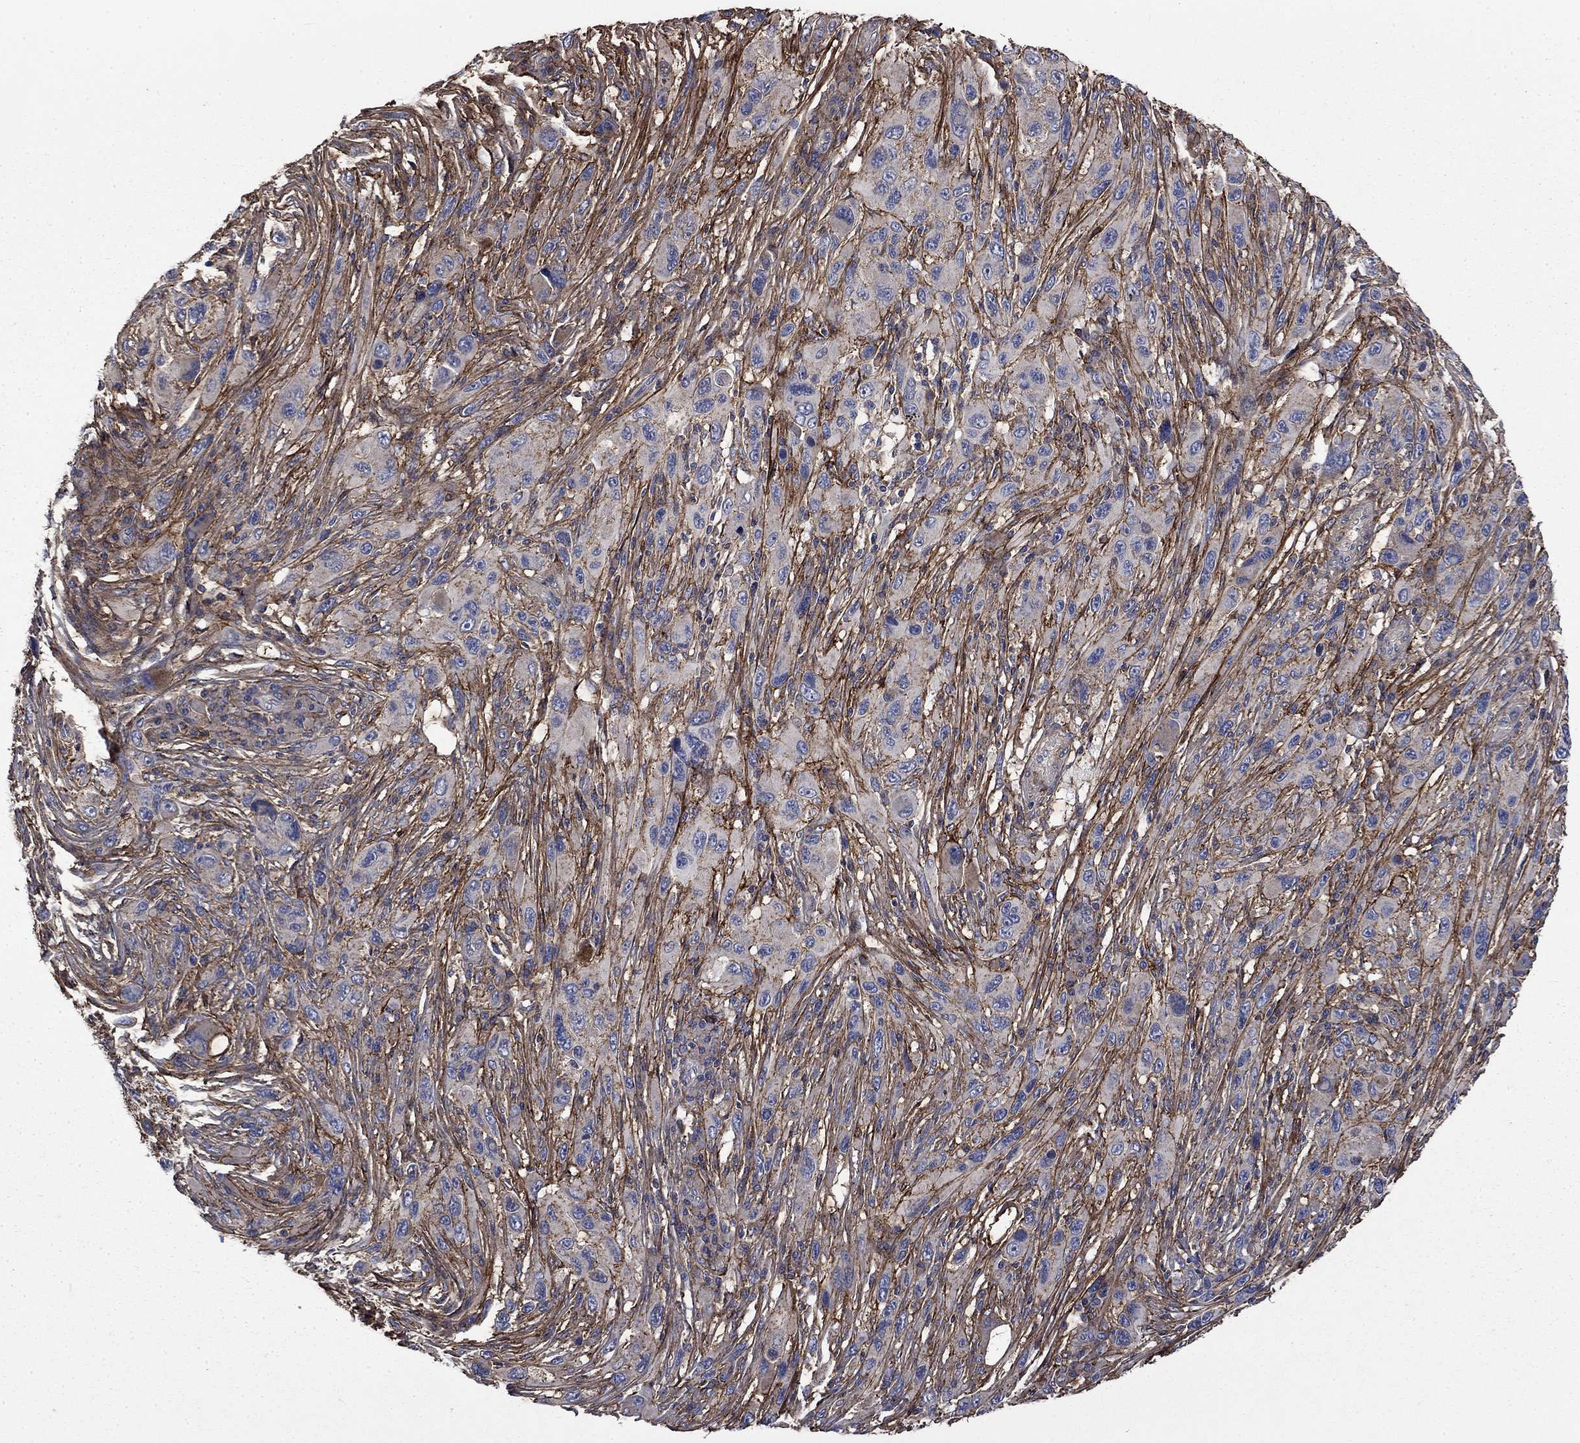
{"staining": {"intensity": "negative", "quantity": "none", "location": "none"}, "tissue": "melanoma", "cell_type": "Tumor cells", "image_type": "cancer", "snomed": [{"axis": "morphology", "description": "Malignant melanoma, NOS"}, {"axis": "topography", "description": "Skin"}], "caption": "A high-resolution histopathology image shows IHC staining of malignant melanoma, which shows no significant staining in tumor cells.", "gene": "VCAN", "patient": {"sex": "male", "age": 53}}